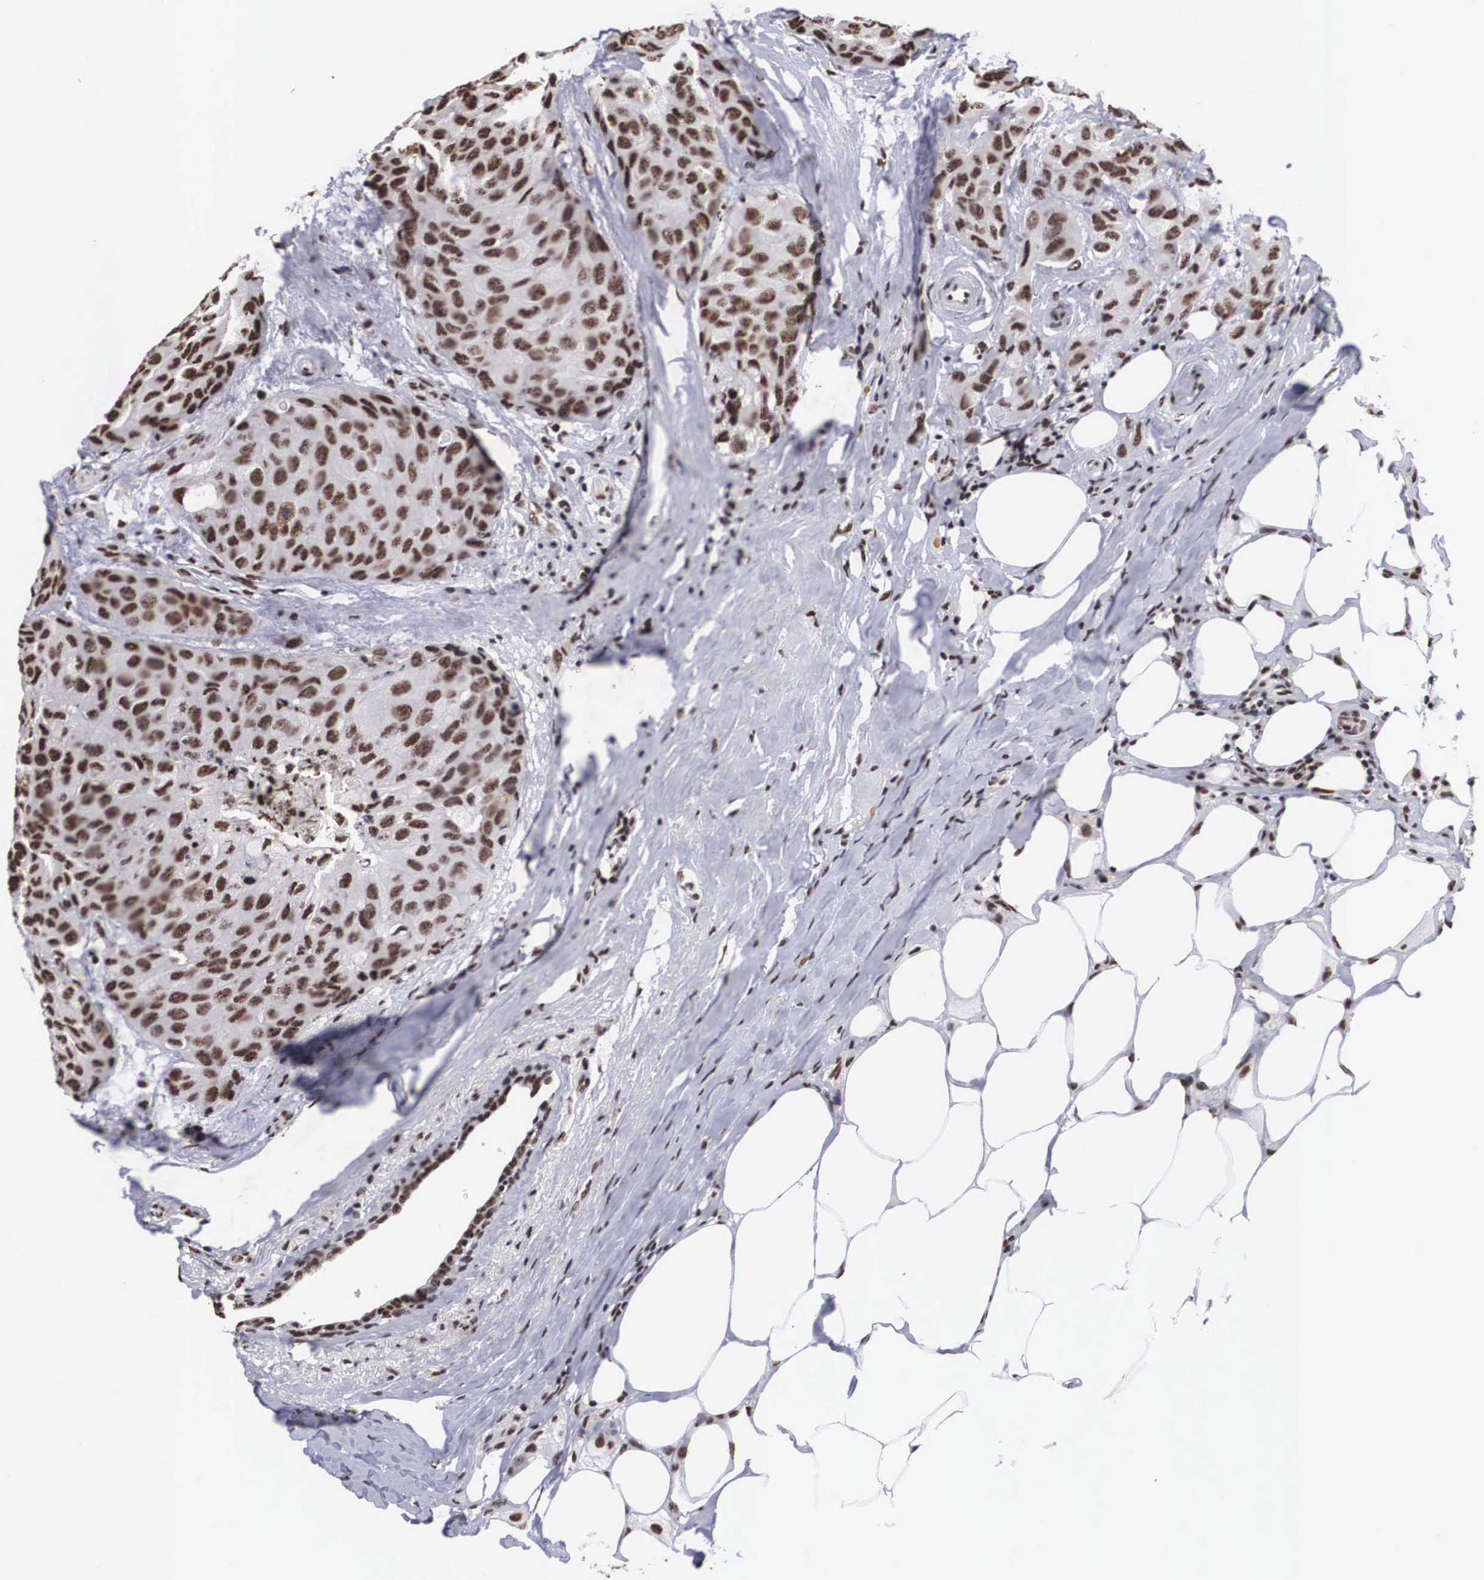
{"staining": {"intensity": "moderate", "quantity": ">75%", "location": "nuclear"}, "tissue": "breast cancer", "cell_type": "Tumor cells", "image_type": "cancer", "snomed": [{"axis": "morphology", "description": "Duct carcinoma"}, {"axis": "topography", "description": "Breast"}], "caption": "Protein expression analysis of human breast cancer reveals moderate nuclear staining in approximately >75% of tumor cells. The protein is stained brown, and the nuclei are stained in blue (DAB IHC with brightfield microscopy, high magnification).", "gene": "ACIN1", "patient": {"sex": "female", "age": 68}}